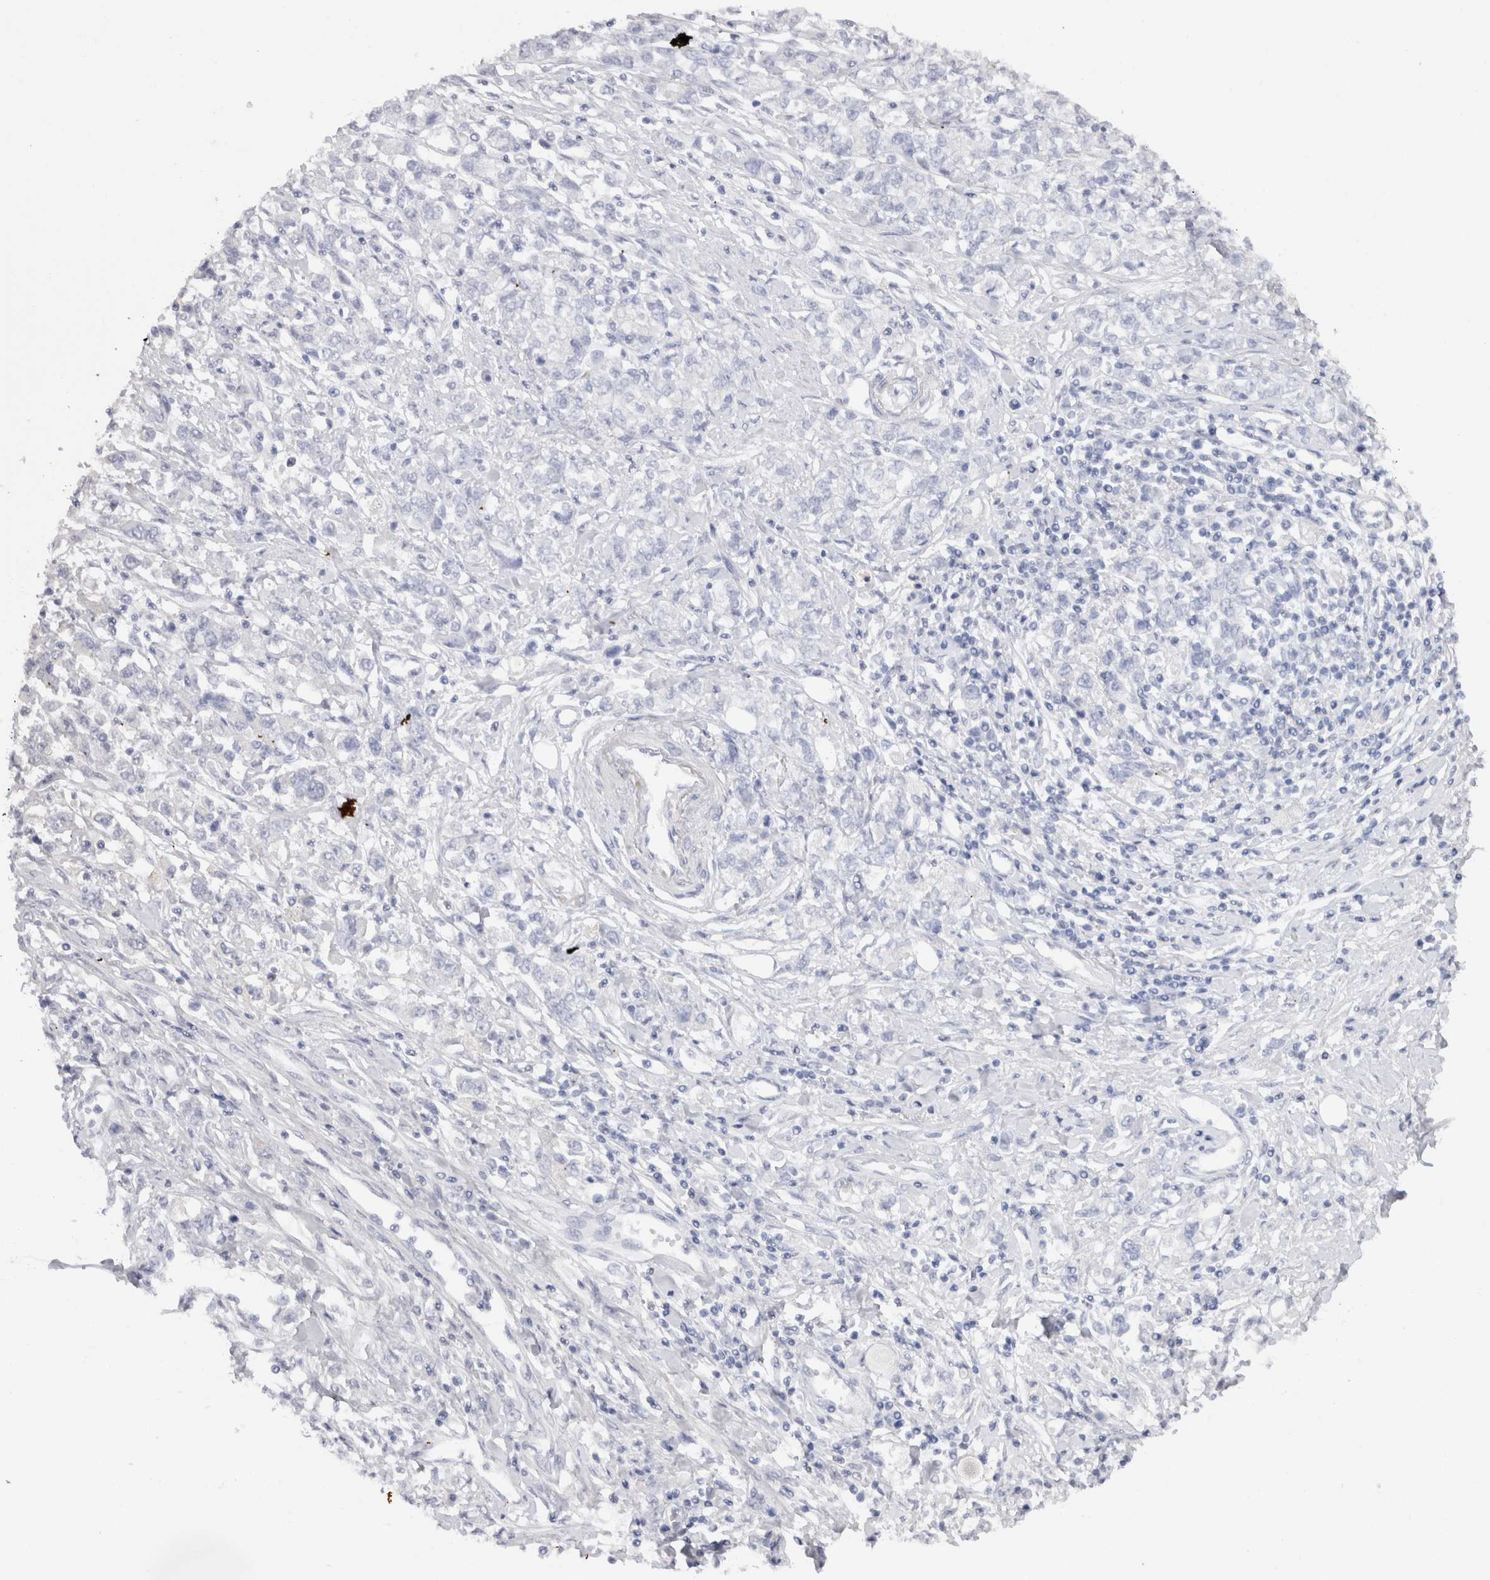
{"staining": {"intensity": "negative", "quantity": "none", "location": "none"}, "tissue": "stomach cancer", "cell_type": "Tumor cells", "image_type": "cancer", "snomed": [{"axis": "morphology", "description": "Adenocarcinoma, NOS"}, {"axis": "topography", "description": "Stomach"}], "caption": "High magnification brightfield microscopy of stomach adenocarcinoma stained with DAB (brown) and counterstained with hematoxylin (blue): tumor cells show no significant staining. (DAB immunohistochemistry (IHC) visualized using brightfield microscopy, high magnification).", "gene": "C9orf50", "patient": {"sex": "female", "age": 76}}